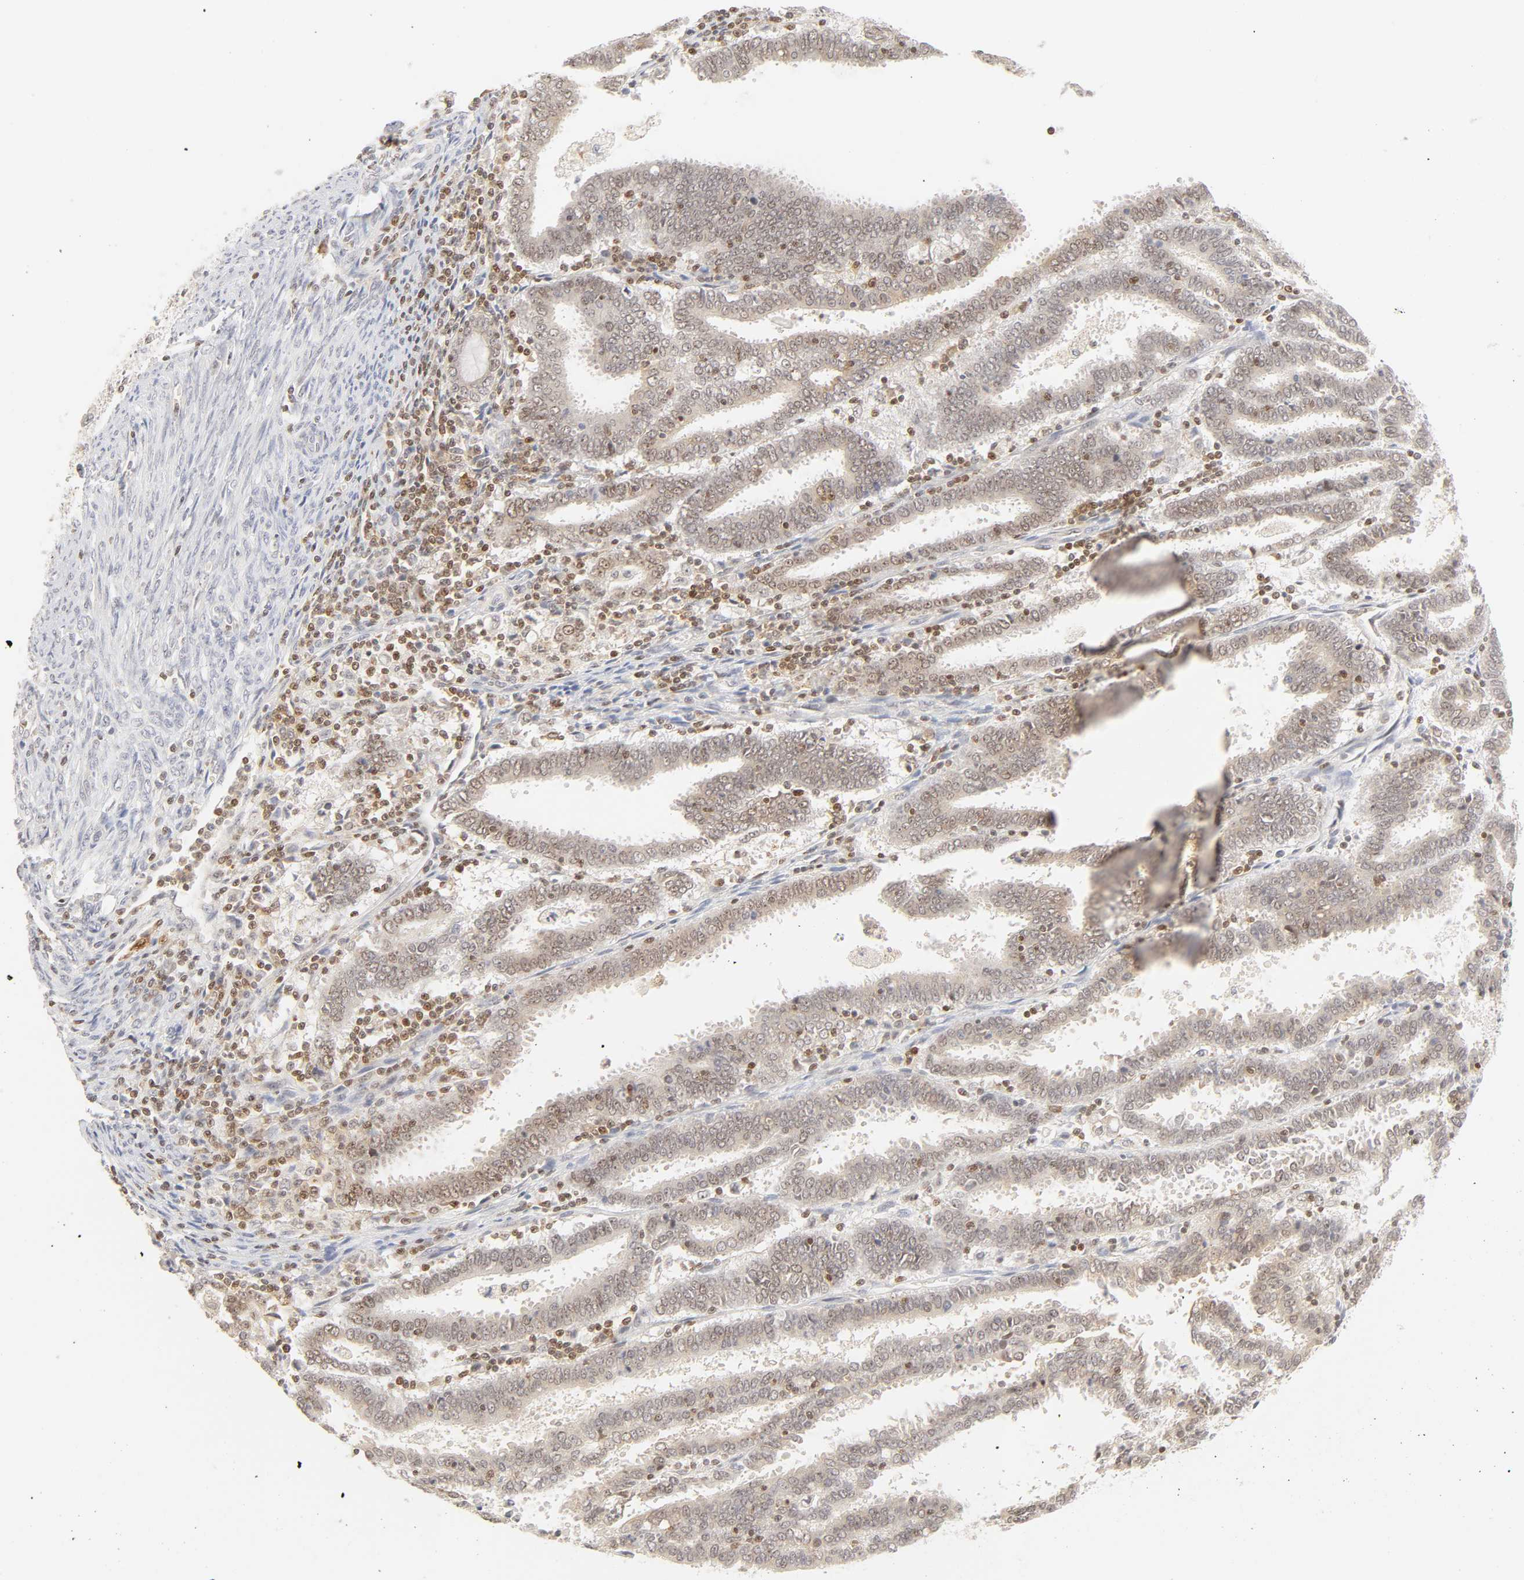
{"staining": {"intensity": "weak", "quantity": "25%-75%", "location": "cytoplasmic/membranous,nuclear"}, "tissue": "endometrial cancer", "cell_type": "Tumor cells", "image_type": "cancer", "snomed": [{"axis": "morphology", "description": "Adenocarcinoma, NOS"}, {"axis": "topography", "description": "Uterus"}], "caption": "Endometrial cancer tissue demonstrates weak cytoplasmic/membranous and nuclear positivity in approximately 25%-75% of tumor cells", "gene": "KIF2A", "patient": {"sex": "female", "age": 83}}